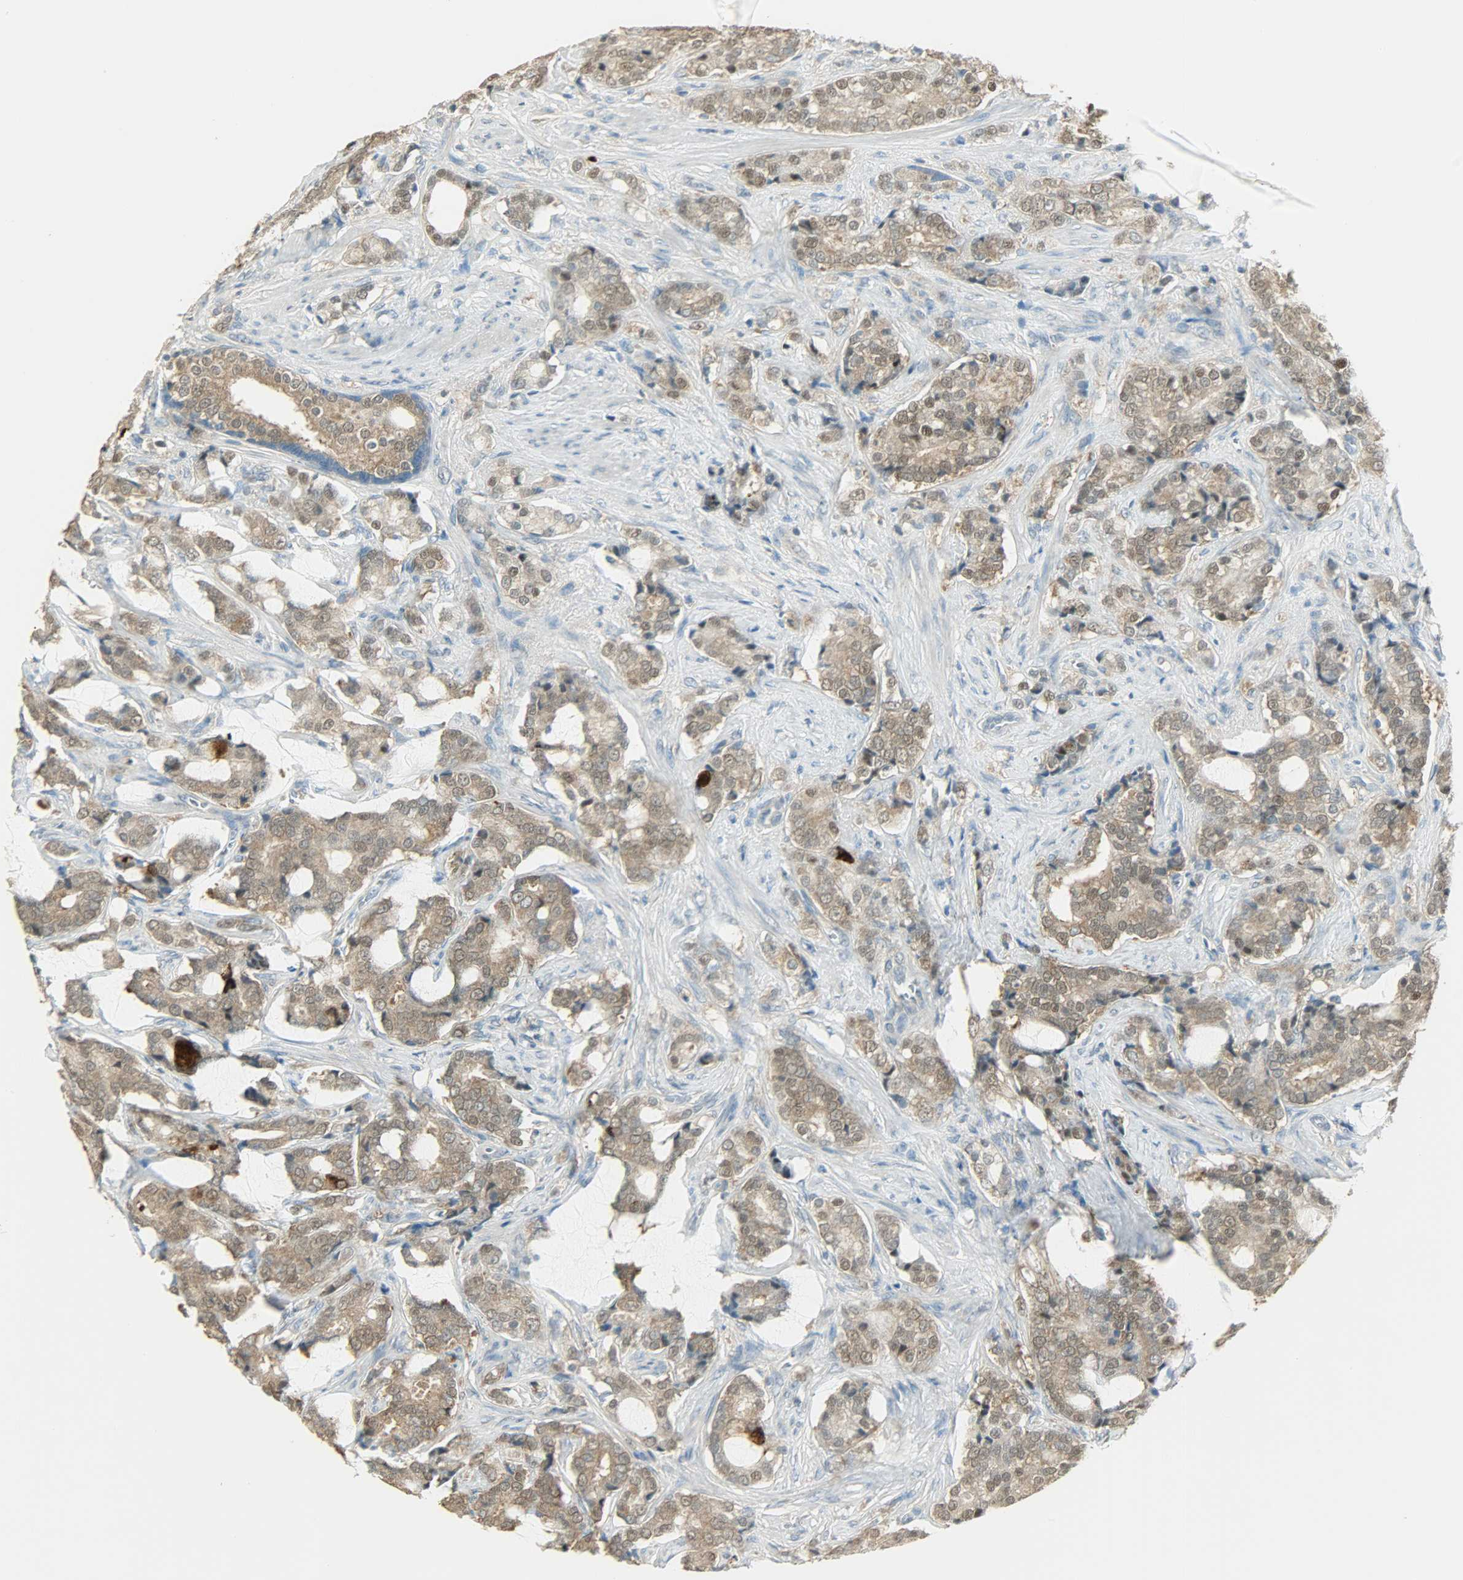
{"staining": {"intensity": "moderate", "quantity": ">75%", "location": "cytoplasmic/membranous,nuclear"}, "tissue": "prostate cancer", "cell_type": "Tumor cells", "image_type": "cancer", "snomed": [{"axis": "morphology", "description": "Adenocarcinoma, Low grade"}, {"axis": "topography", "description": "Prostate"}], "caption": "Moderate cytoplasmic/membranous and nuclear protein staining is seen in about >75% of tumor cells in prostate cancer.", "gene": "PRMT5", "patient": {"sex": "male", "age": 58}}